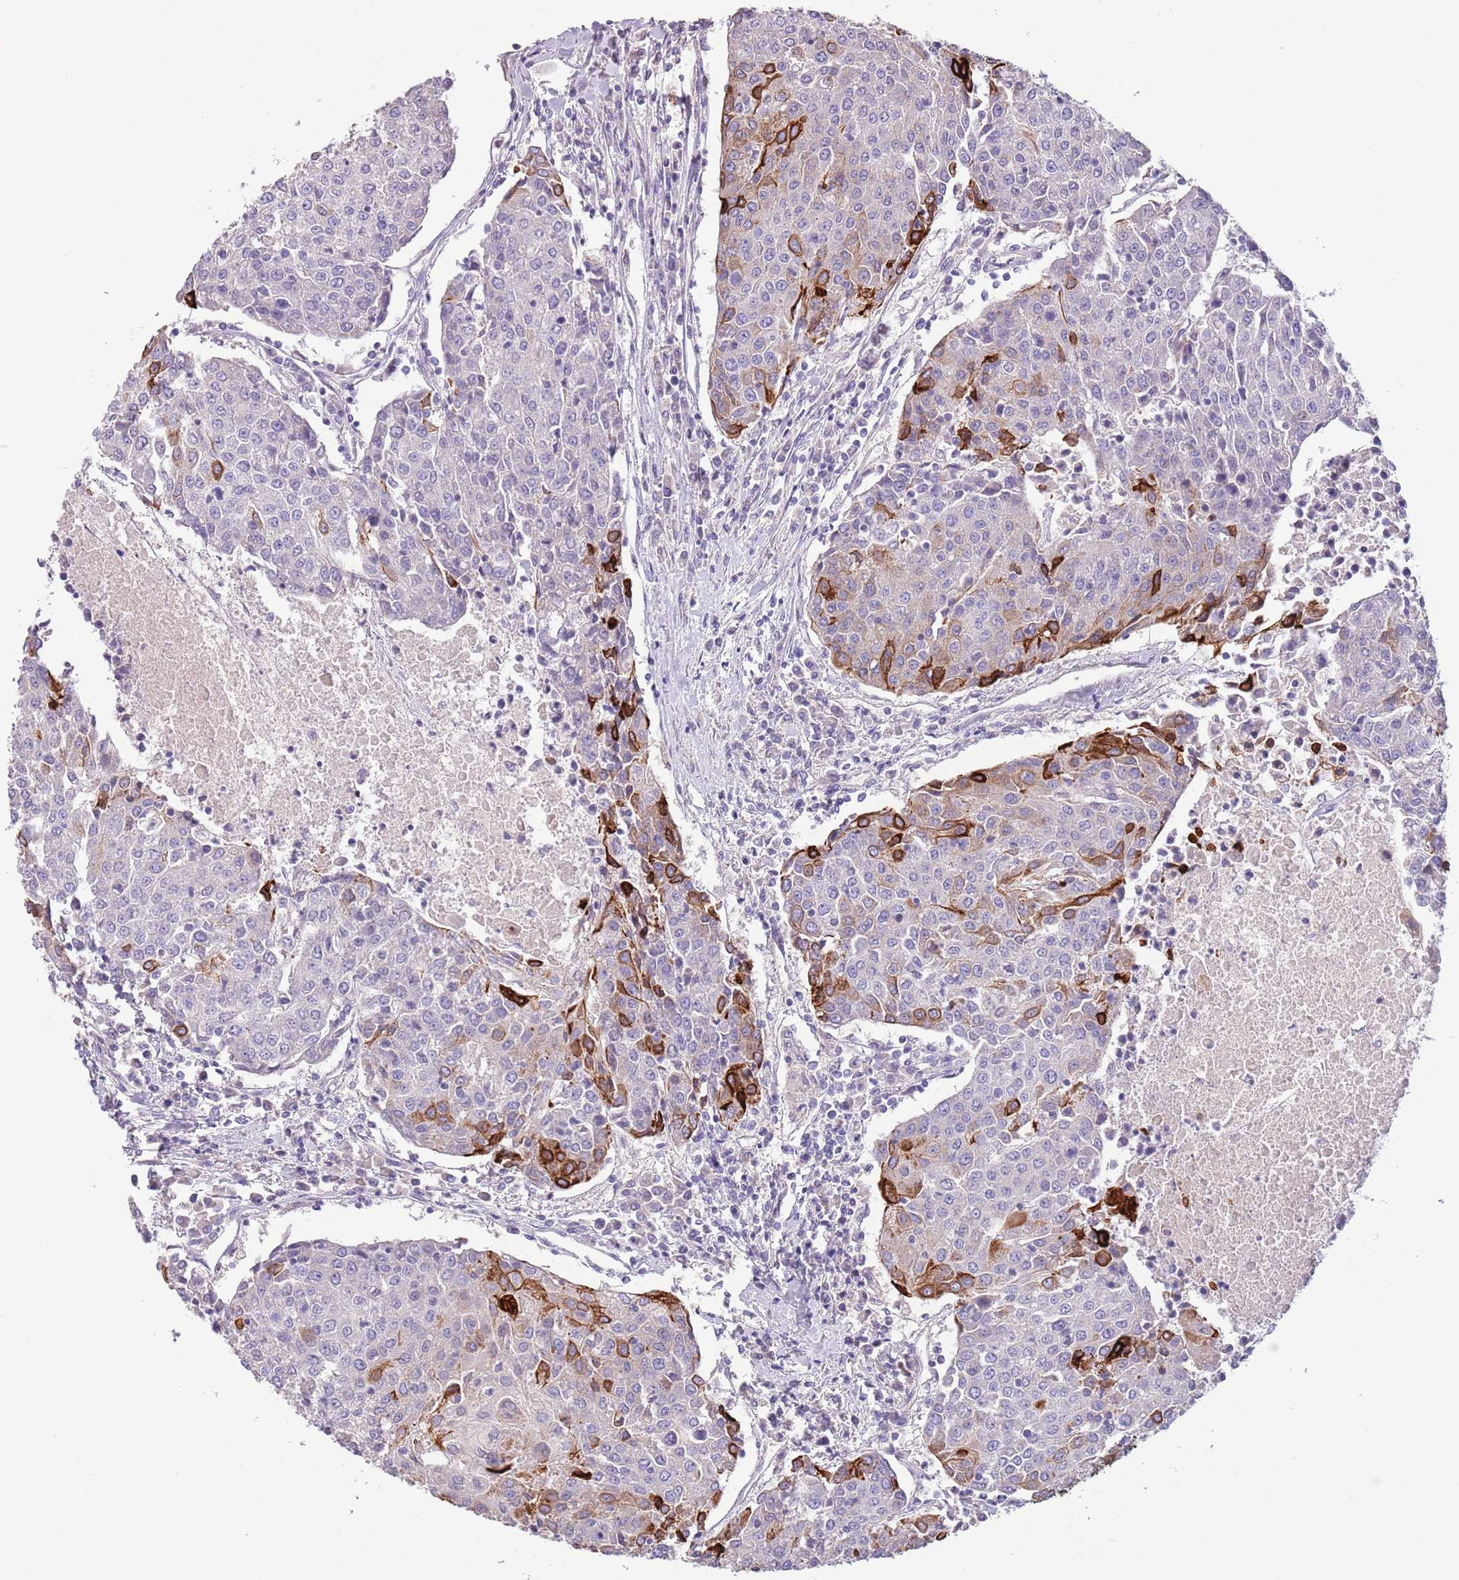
{"staining": {"intensity": "strong", "quantity": "<25%", "location": "cytoplasmic/membranous"}, "tissue": "urothelial cancer", "cell_type": "Tumor cells", "image_type": "cancer", "snomed": [{"axis": "morphology", "description": "Urothelial carcinoma, High grade"}, {"axis": "topography", "description": "Urinary bladder"}], "caption": "Immunohistochemistry (IHC) of human urothelial carcinoma (high-grade) shows medium levels of strong cytoplasmic/membranous expression in approximately <25% of tumor cells.", "gene": "ZNF658", "patient": {"sex": "female", "age": 85}}